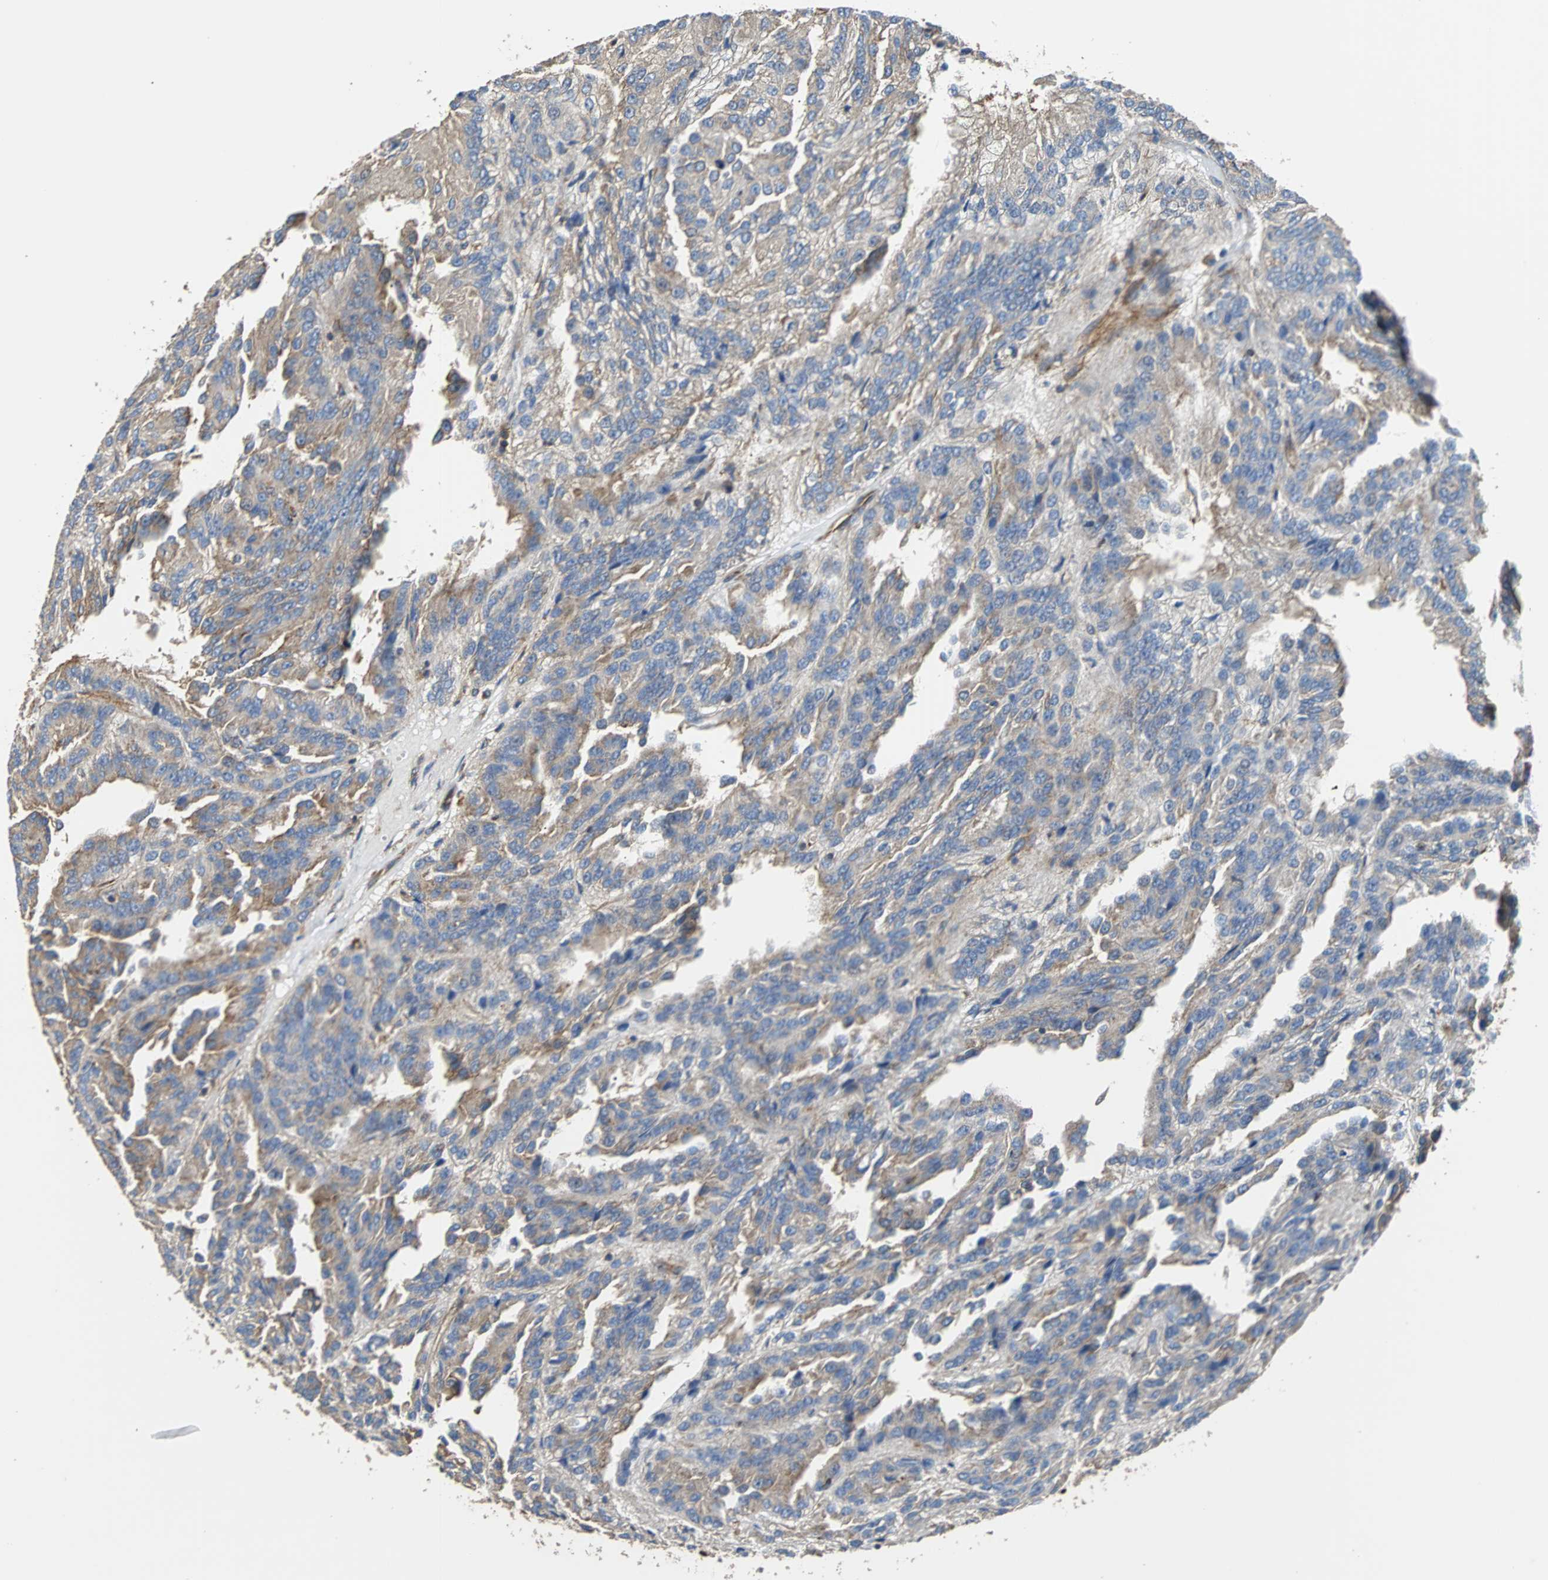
{"staining": {"intensity": "weak", "quantity": ">75%", "location": "cytoplasmic/membranous"}, "tissue": "renal cancer", "cell_type": "Tumor cells", "image_type": "cancer", "snomed": [{"axis": "morphology", "description": "Adenocarcinoma, NOS"}, {"axis": "topography", "description": "Kidney"}], "caption": "About >75% of tumor cells in renal cancer (adenocarcinoma) demonstrate weak cytoplasmic/membranous protein positivity as visualized by brown immunohistochemical staining.", "gene": "PLCG2", "patient": {"sex": "male", "age": 46}}